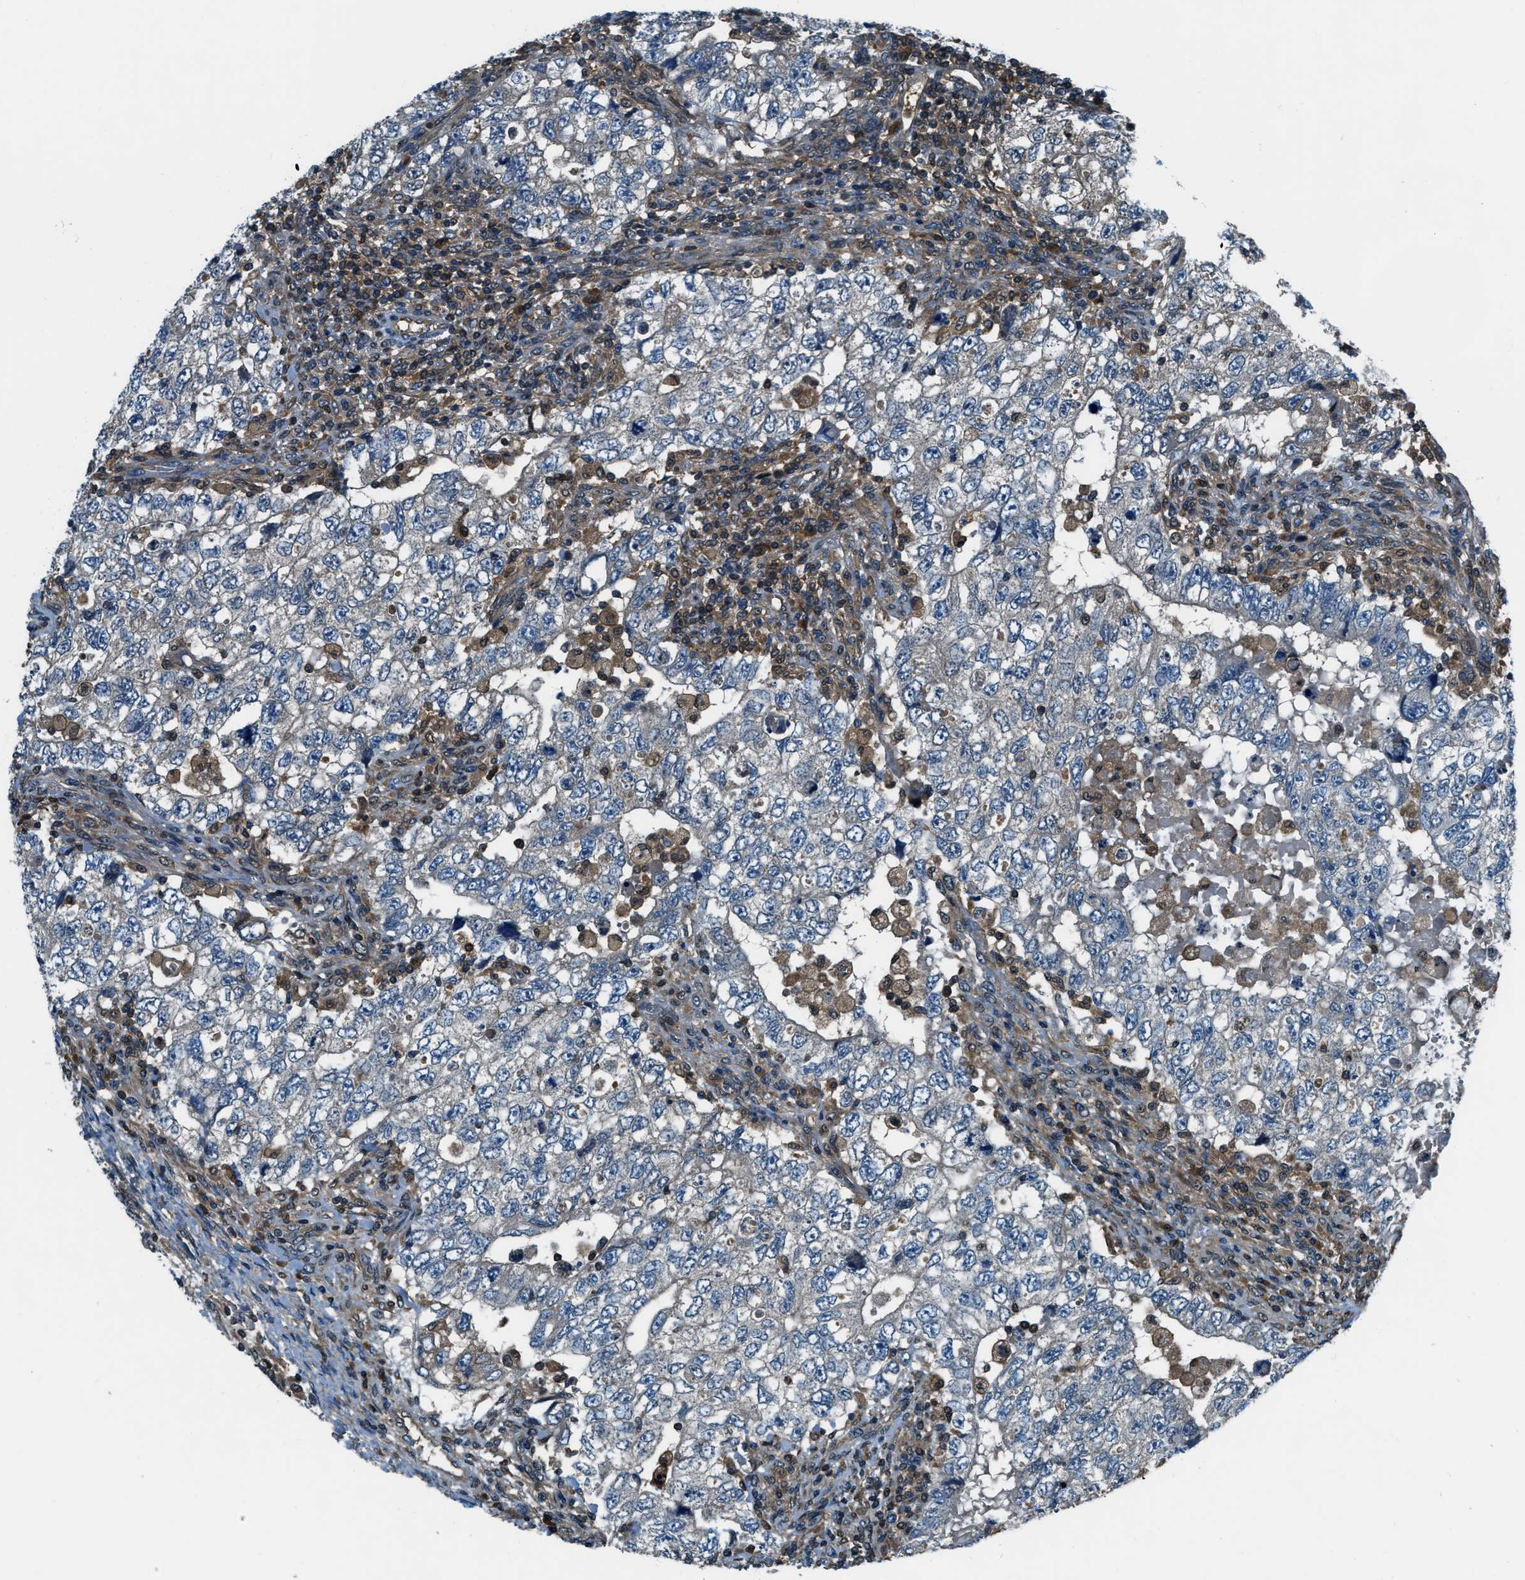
{"staining": {"intensity": "negative", "quantity": "none", "location": "none"}, "tissue": "testis cancer", "cell_type": "Tumor cells", "image_type": "cancer", "snomed": [{"axis": "morphology", "description": "Carcinoma, Embryonal, NOS"}, {"axis": "topography", "description": "Testis"}], "caption": "A high-resolution histopathology image shows IHC staining of testis cancer, which demonstrates no significant staining in tumor cells. (Stains: DAB (3,3'-diaminobenzidine) immunohistochemistry with hematoxylin counter stain, Microscopy: brightfield microscopy at high magnification).", "gene": "HEBP2", "patient": {"sex": "male", "age": 36}}